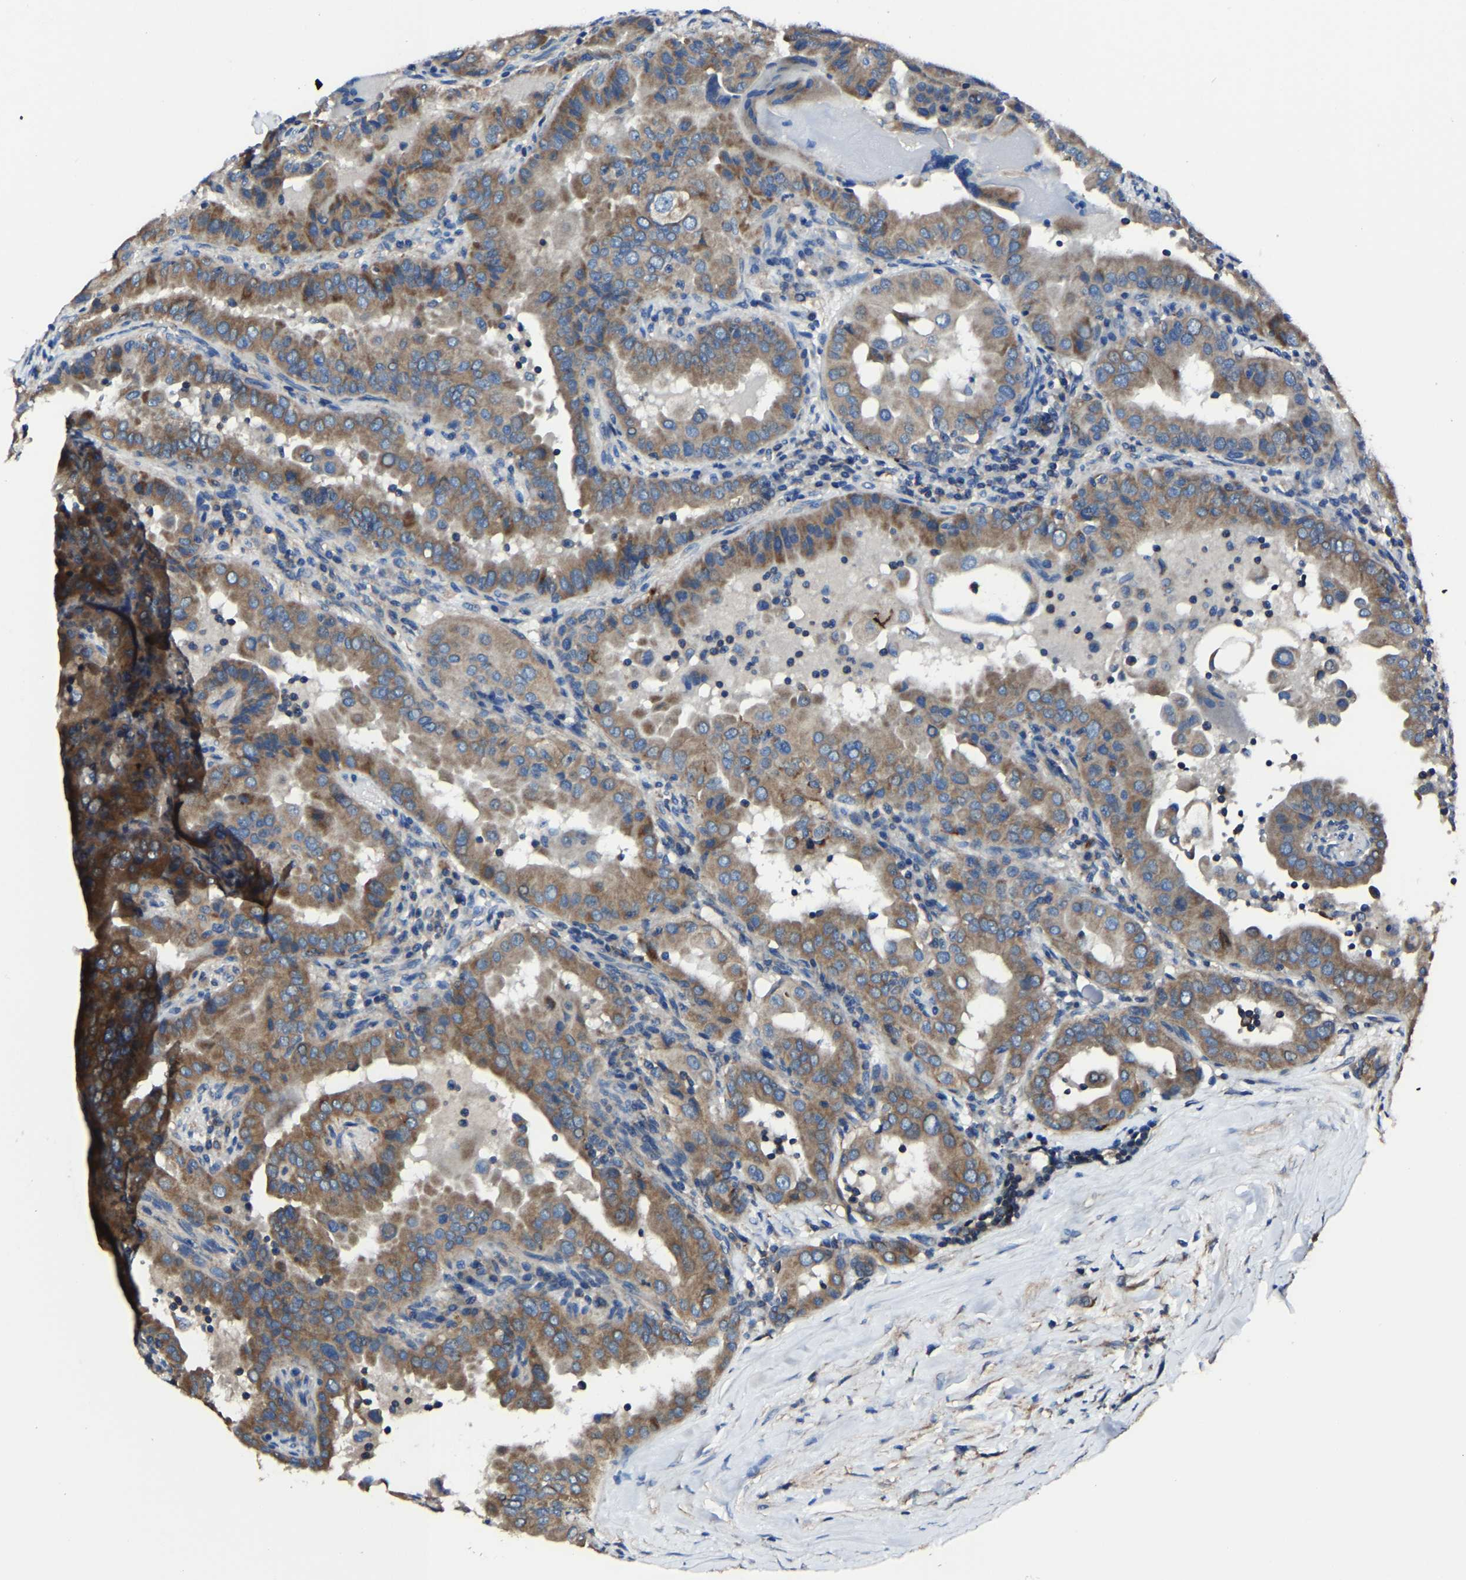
{"staining": {"intensity": "moderate", "quantity": ">75%", "location": "cytoplasmic/membranous"}, "tissue": "thyroid cancer", "cell_type": "Tumor cells", "image_type": "cancer", "snomed": [{"axis": "morphology", "description": "Papillary adenocarcinoma, NOS"}, {"axis": "topography", "description": "Thyroid gland"}], "caption": "The histopathology image demonstrates staining of thyroid papillary adenocarcinoma, revealing moderate cytoplasmic/membranous protein staining (brown color) within tumor cells.", "gene": "KIAA1958", "patient": {"sex": "male", "age": 33}}